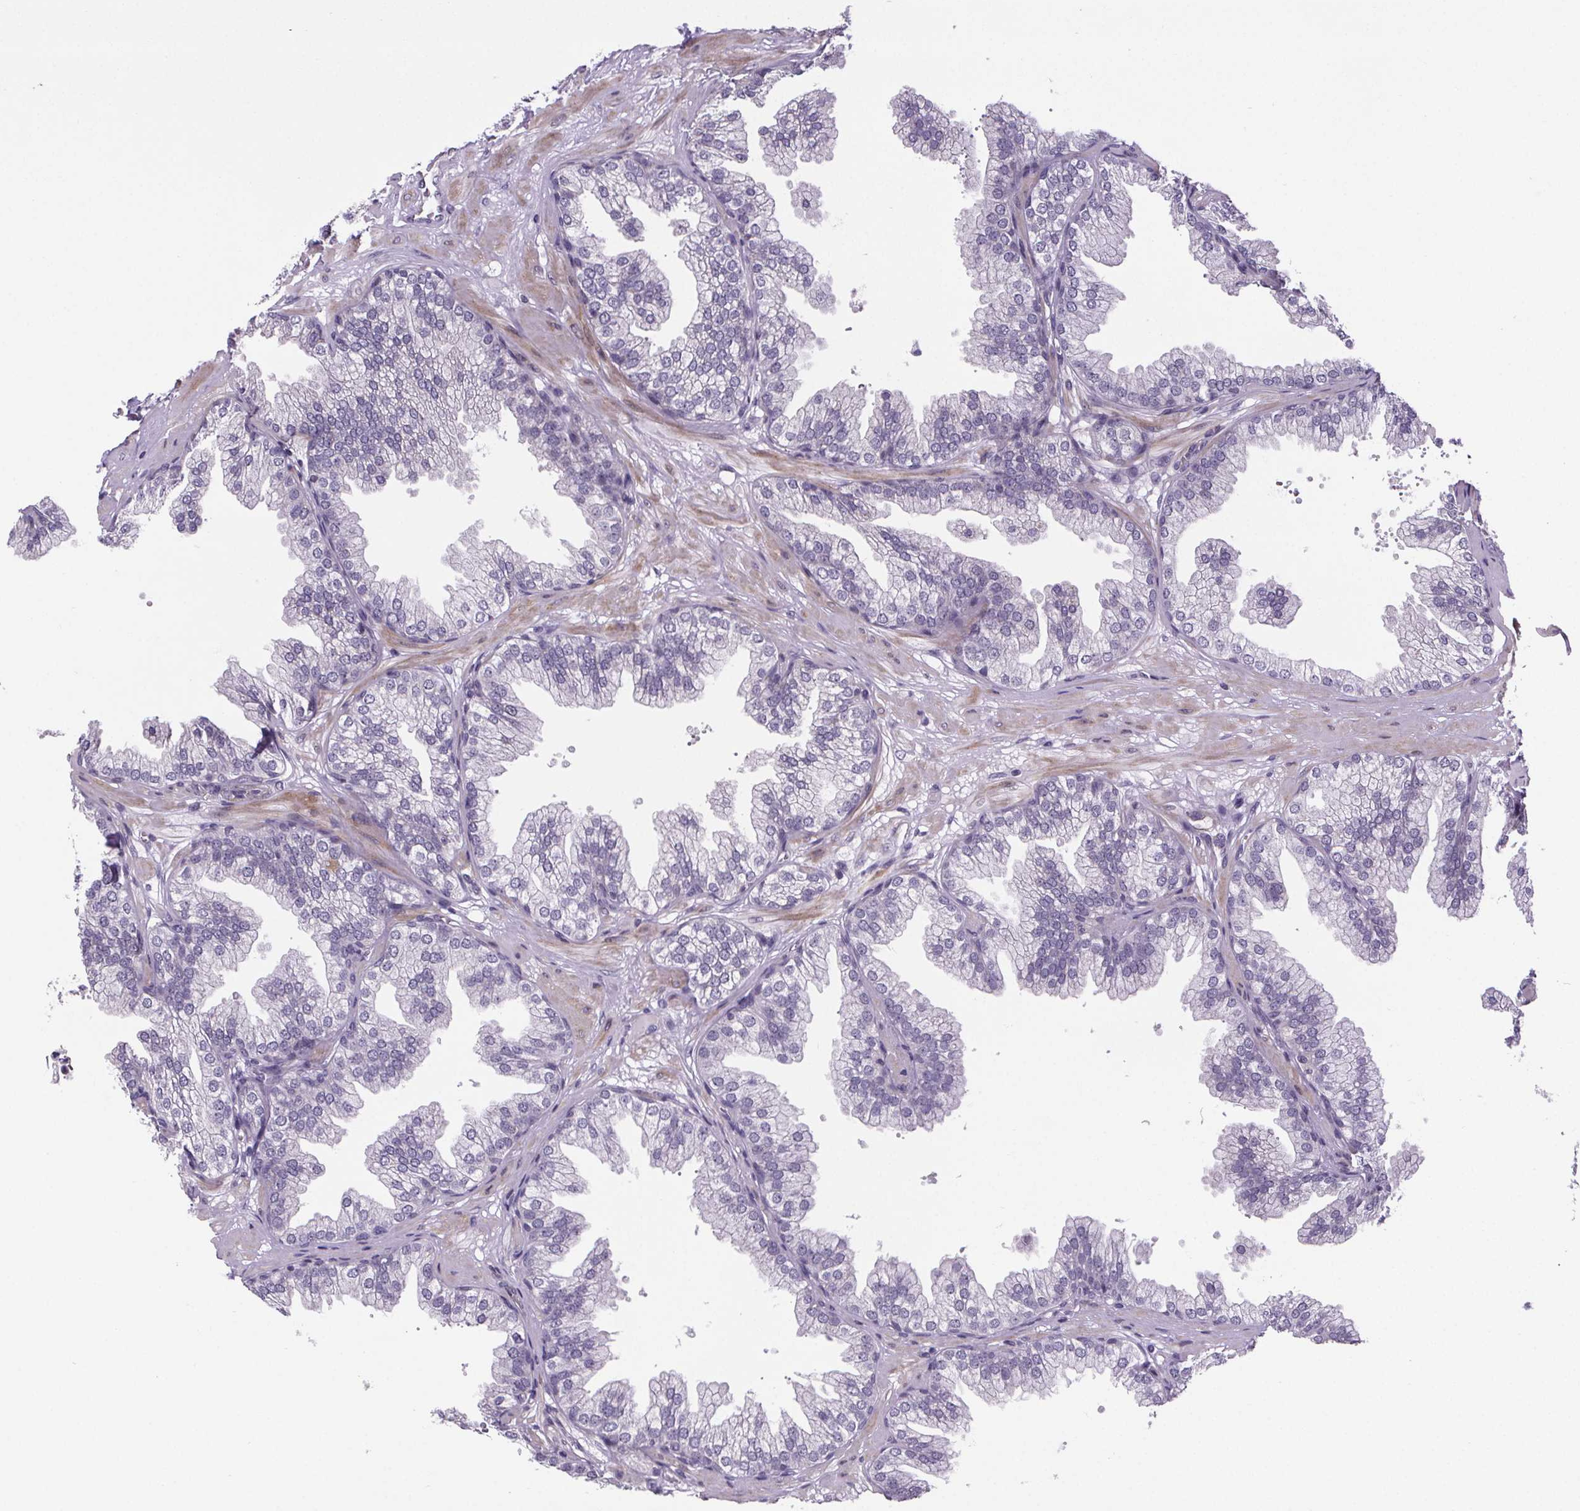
{"staining": {"intensity": "negative", "quantity": "none", "location": "none"}, "tissue": "prostate", "cell_type": "Glandular cells", "image_type": "normal", "snomed": [{"axis": "morphology", "description": "Normal tissue, NOS"}, {"axis": "topography", "description": "Prostate"}], "caption": "High power microscopy histopathology image of an immunohistochemistry (IHC) image of unremarkable prostate, revealing no significant expression in glandular cells. (Stains: DAB IHC with hematoxylin counter stain, Microscopy: brightfield microscopy at high magnification).", "gene": "TTC12", "patient": {"sex": "male", "age": 37}}